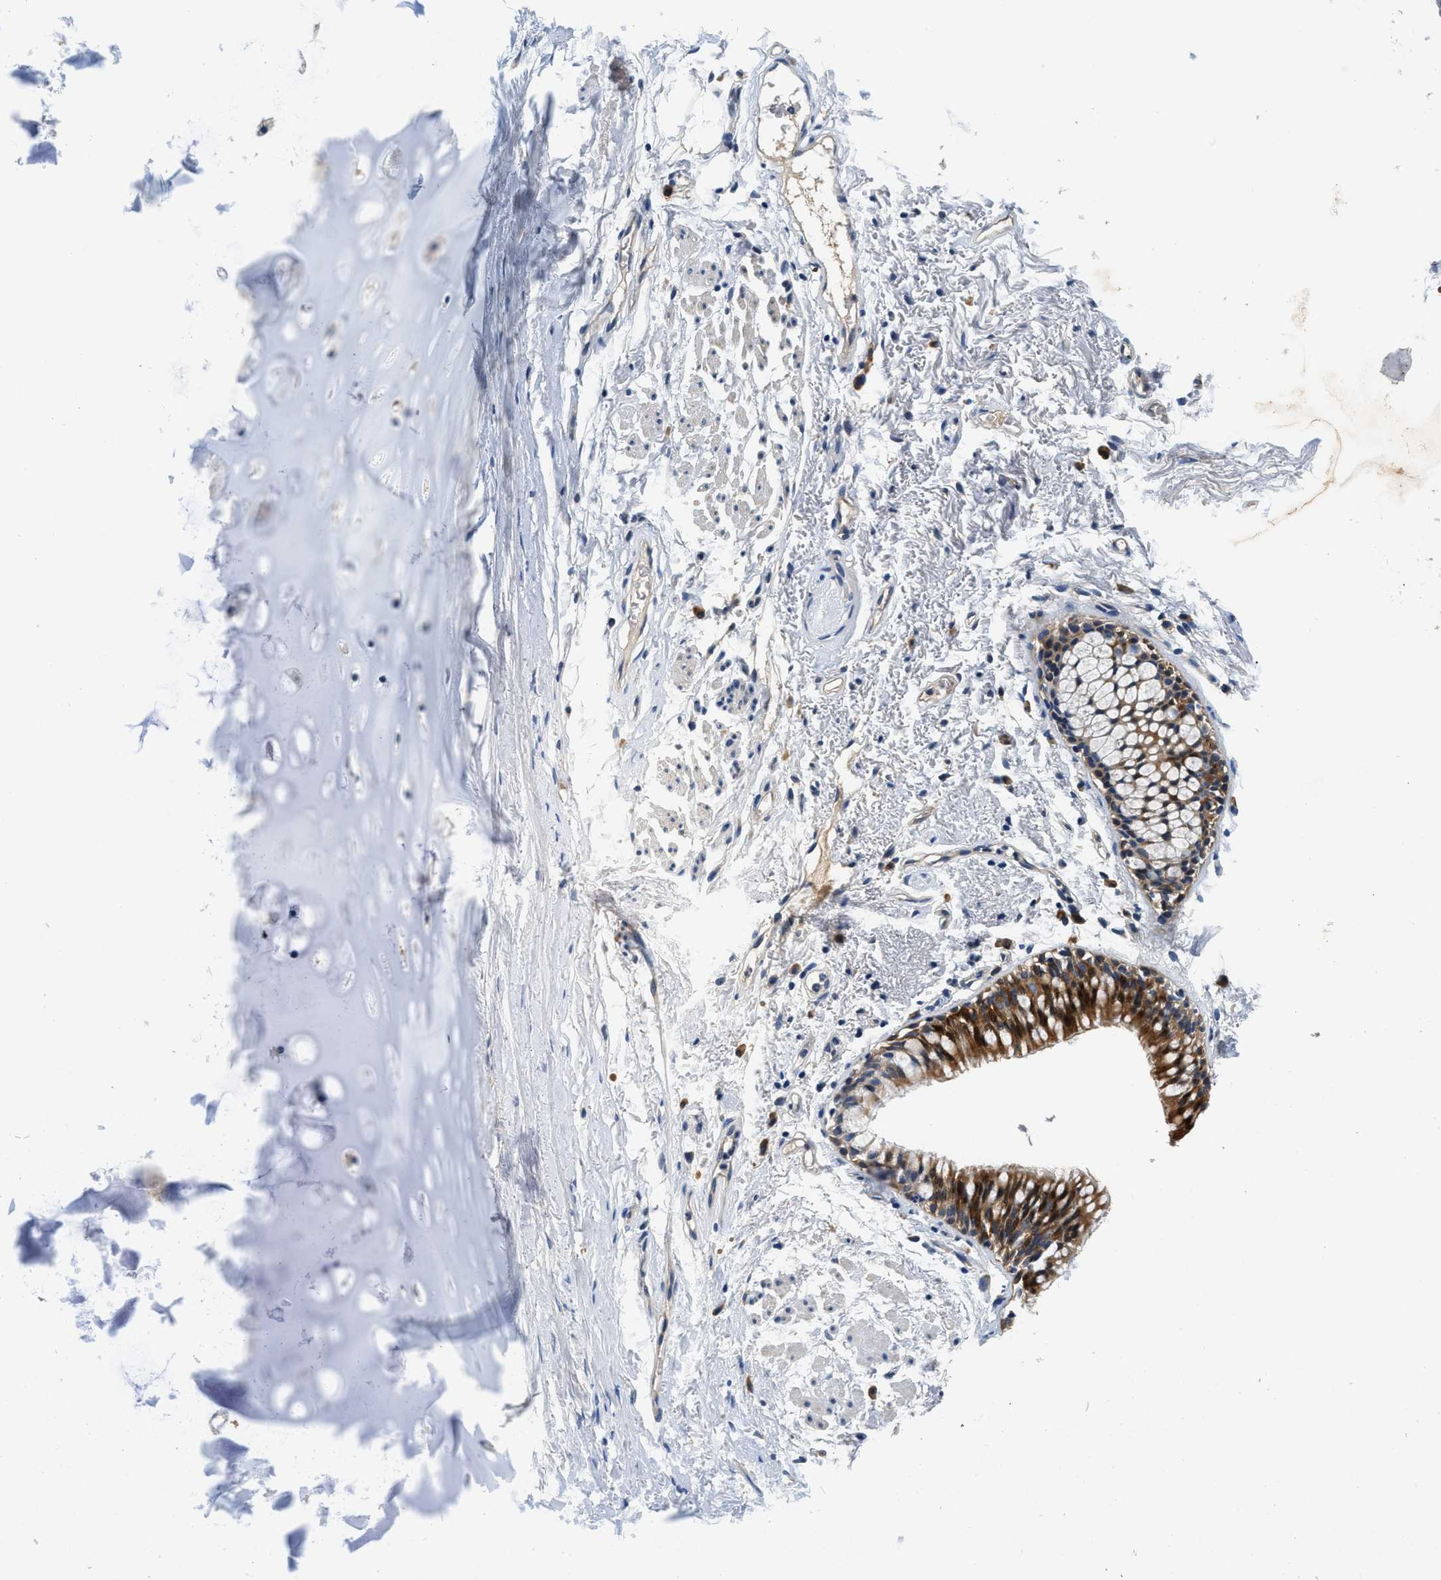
{"staining": {"intensity": "weak", "quantity": "25%-75%", "location": "cytoplasmic/membranous"}, "tissue": "adipose tissue", "cell_type": "Adipocytes", "image_type": "normal", "snomed": [{"axis": "morphology", "description": "Normal tissue, NOS"}, {"axis": "topography", "description": "Cartilage tissue"}, {"axis": "topography", "description": "Bronchus"}], "caption": "Immunohistochemistry of unremarkable human adipose tissue exhibits low levels of weak cytoplasmic/membranous positivity in approximately 25%-75% of adipocytes.", "gene": "ALDH3A2", "patient": {"sex": "female", "age": 73}}